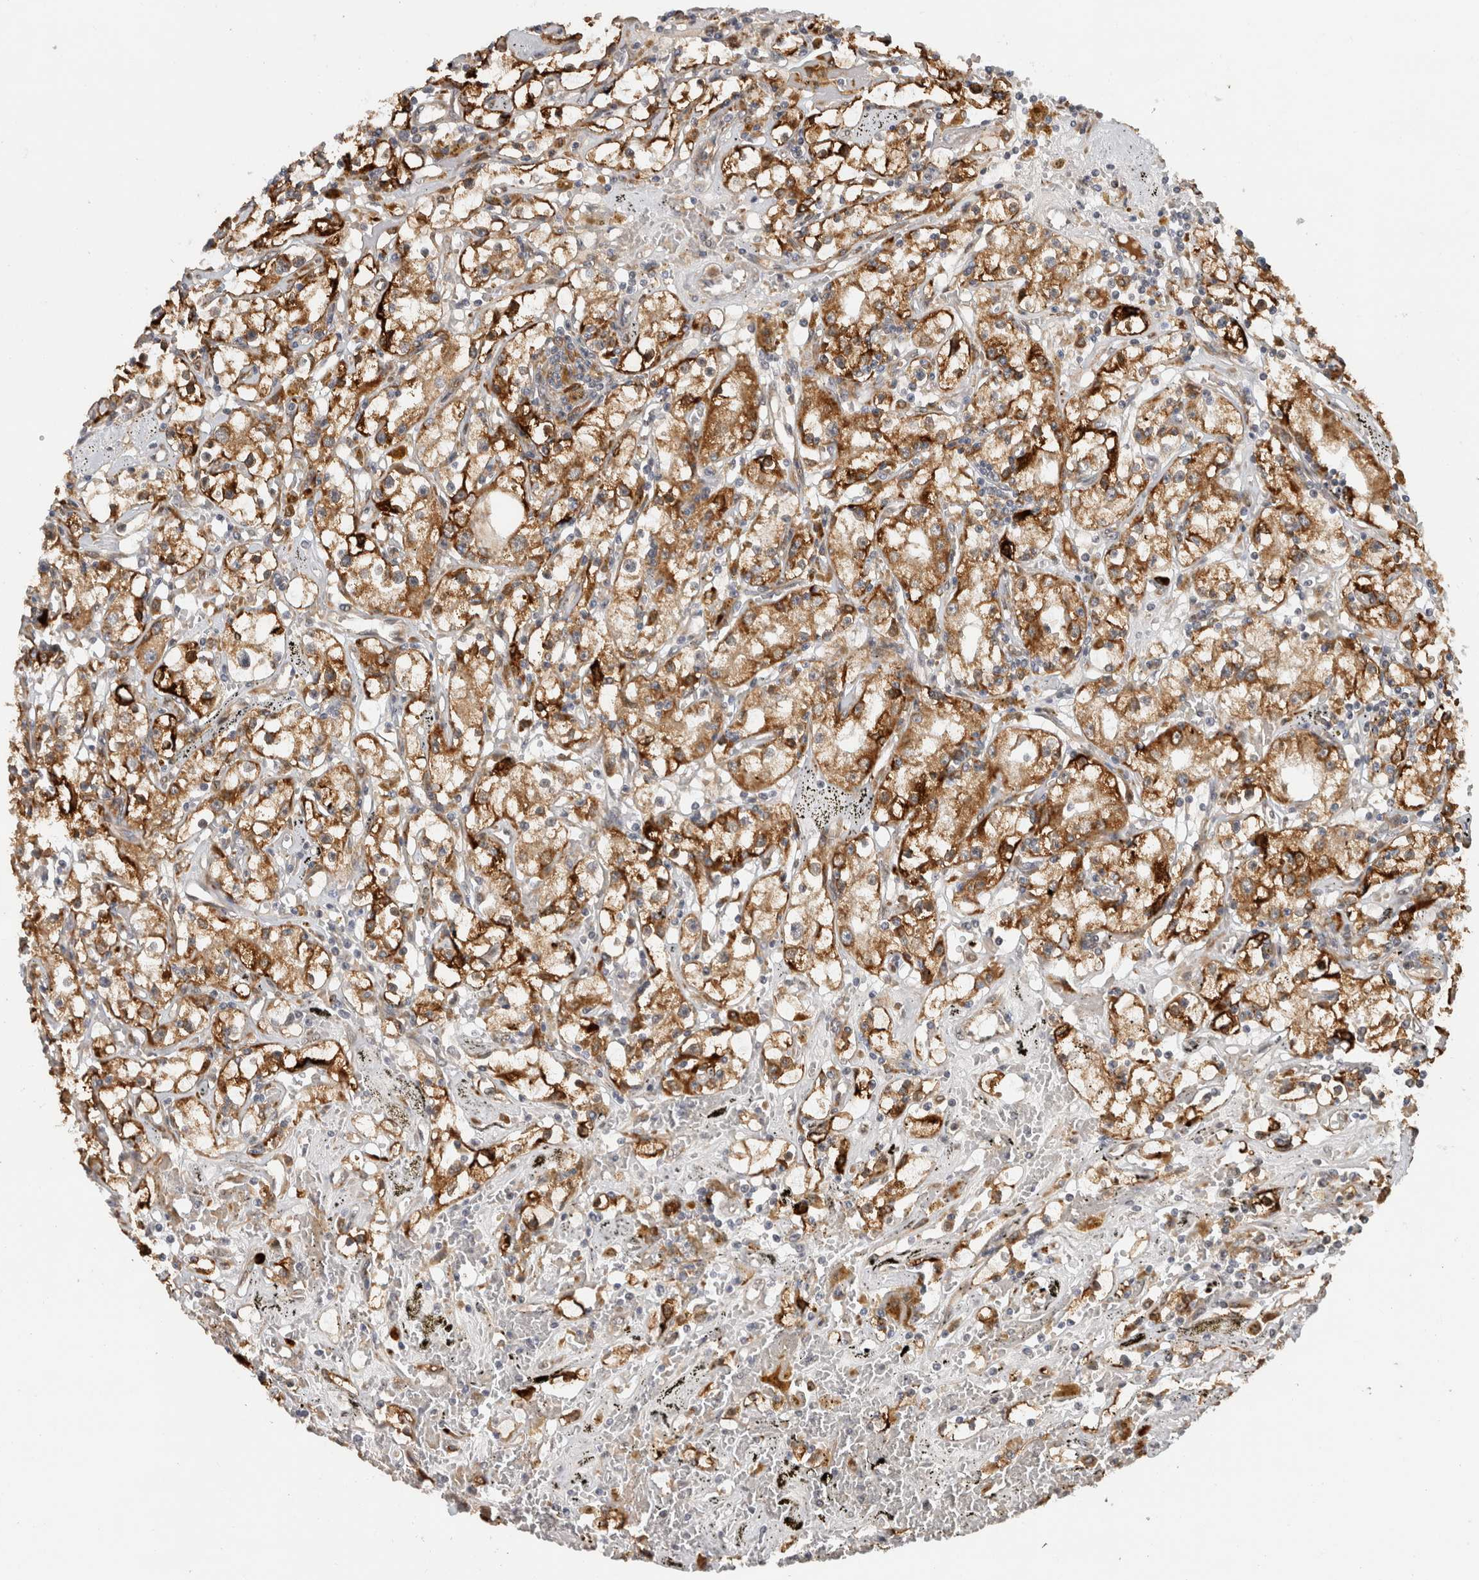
{"staining": {"intensity": "moderate", "quantity": ">75%", "location": "cytoplasmic/membranous"}, "tissue": "renal cancer", "cell_type": "Tumor cells", "image_type": "cancer", "snomed": [{"axis": "morphology", "description": "Adenocarcinoma, NOS"}, {"axis": "topography", "description": "Kidney"}], "caption": "Immunohistochemistry (DAB) staining of human renal adenocarcinoma exhibits moderate cytoplasmic/membranous protein positivity in about >75% of tumor cells.", "gene": "APOL2", "patient": {"sex": "male", "age": 56}}